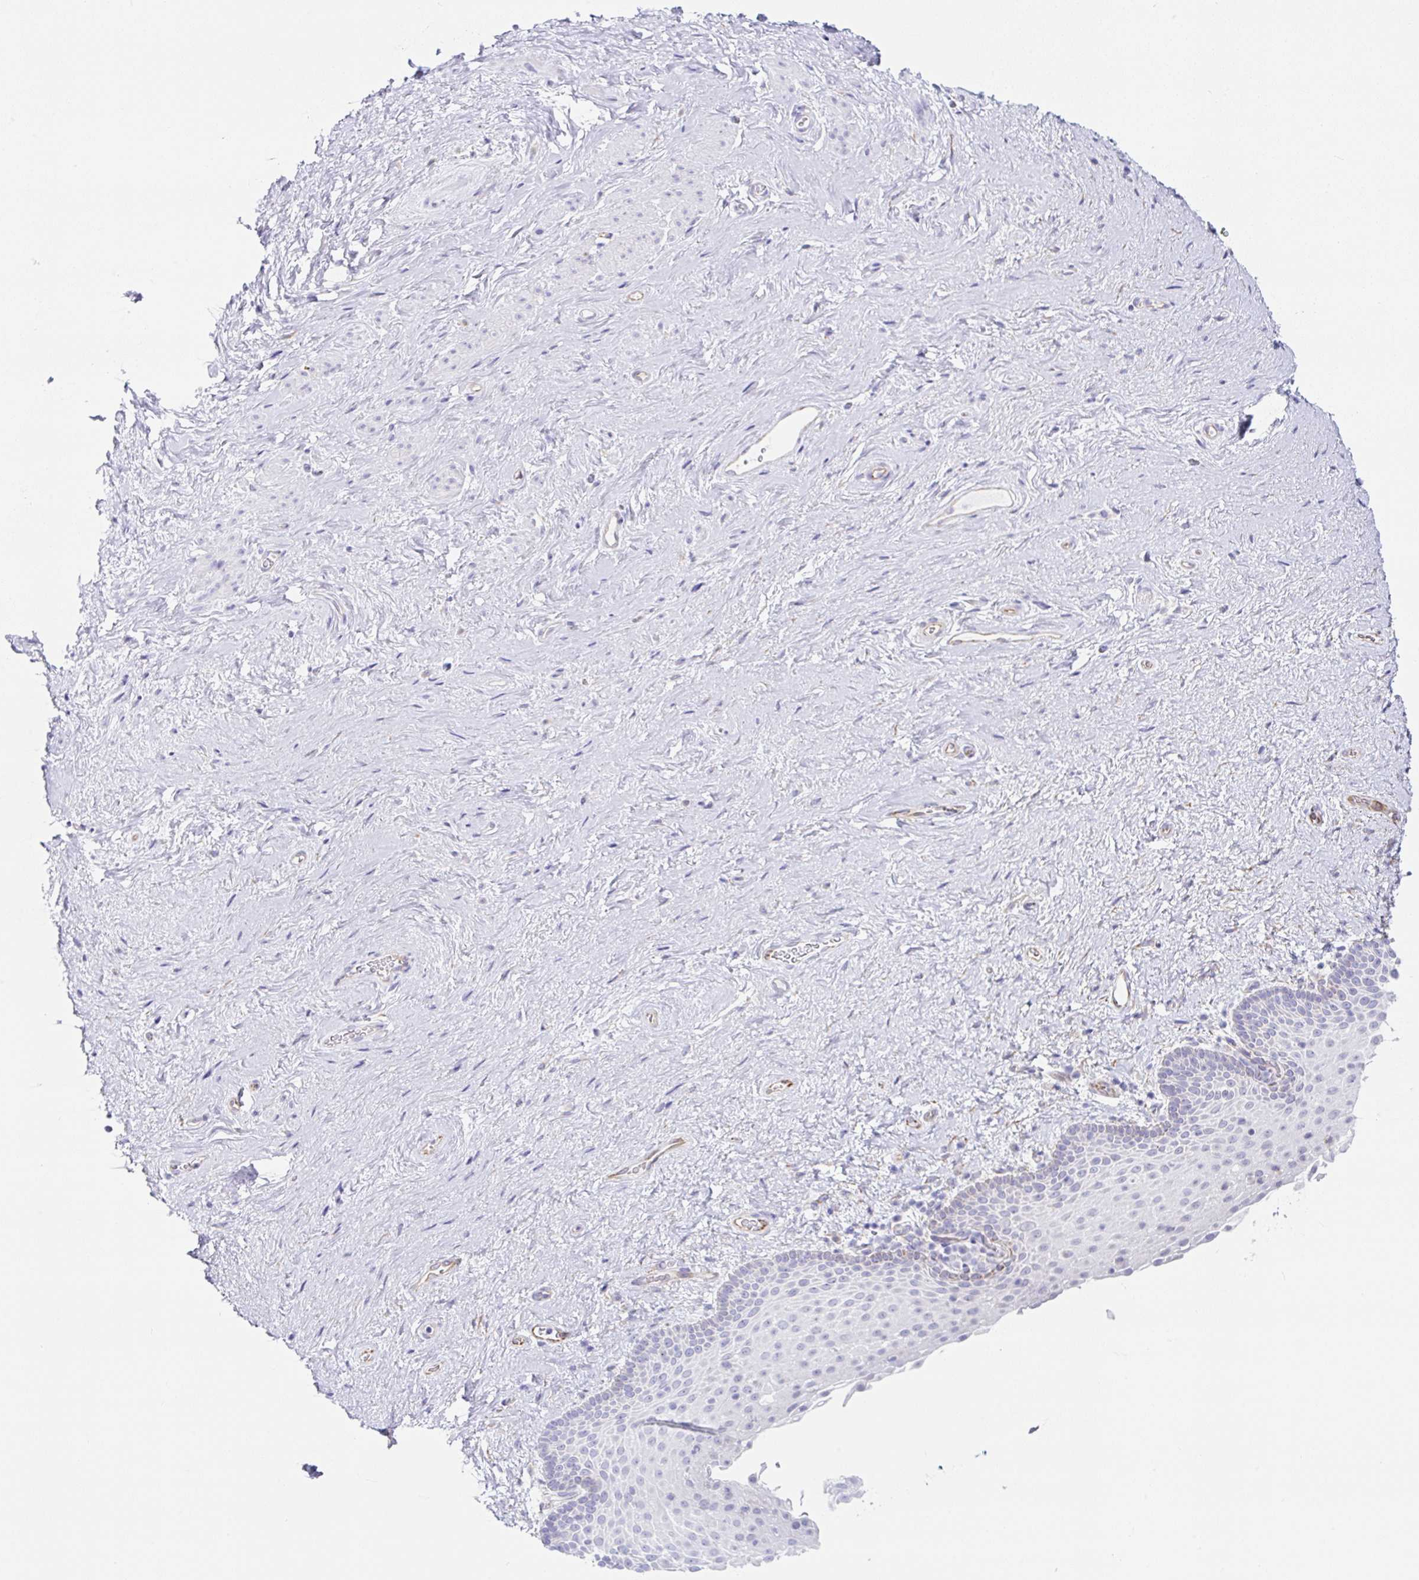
{"staining": {"intensity": "weak", "quantity": "<25%", "location": "cytoplasmic/membranous"}, "tissue": "vagina", "cell_type": "Squamous epithelial cells", "image_type": "normal", "snomed": [{"axis": "morphology", "description": "Normal tissue, NOS"}, {"axis": "topography", "description": "Vagina"}], "caption": "A micrograph of vagina stained for a protein shows no brown staining in squamous epithelial cells.", "gene": "DKK4", "patient": {"sex": "female", "age": 61}}